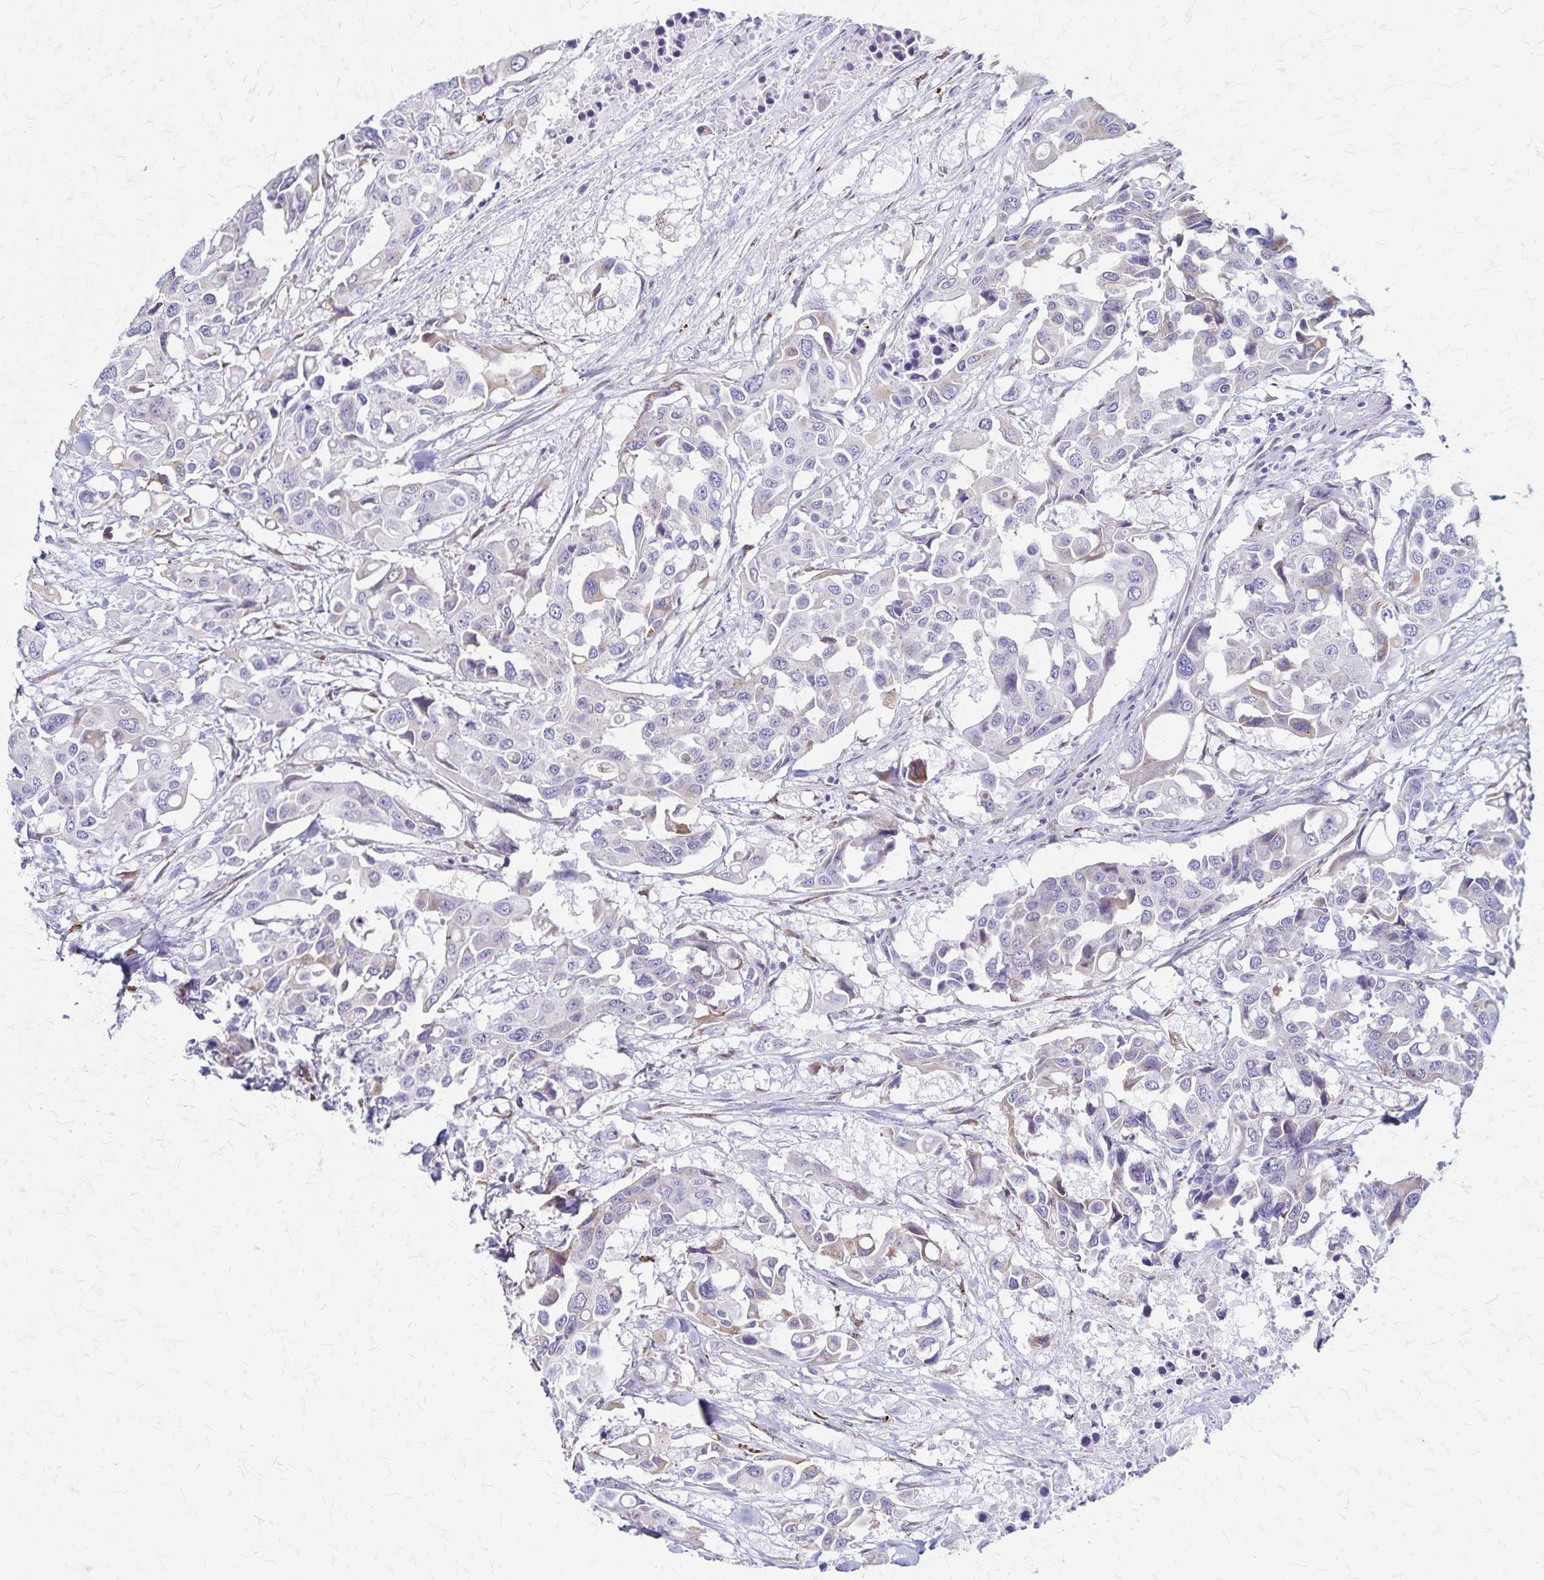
{"staining": {"intensity": "negative", "quantity": "none", "location": "none"}, "tissue": "colorectal cancer", "cell_type": "Tumor cells", "image_type": "cancer", "snomed": [{"axis": "morphology", "description": "Adenocarcinoma, NOS"}, {"axis": "topography", "description": "Colon"}], "caption": "The histopathology image demonstrates no staining of tumor cells in adenocarcinoma (colorectal).", "gene": "MCFD2", "patient": {"sex": "male", "age": 77}}